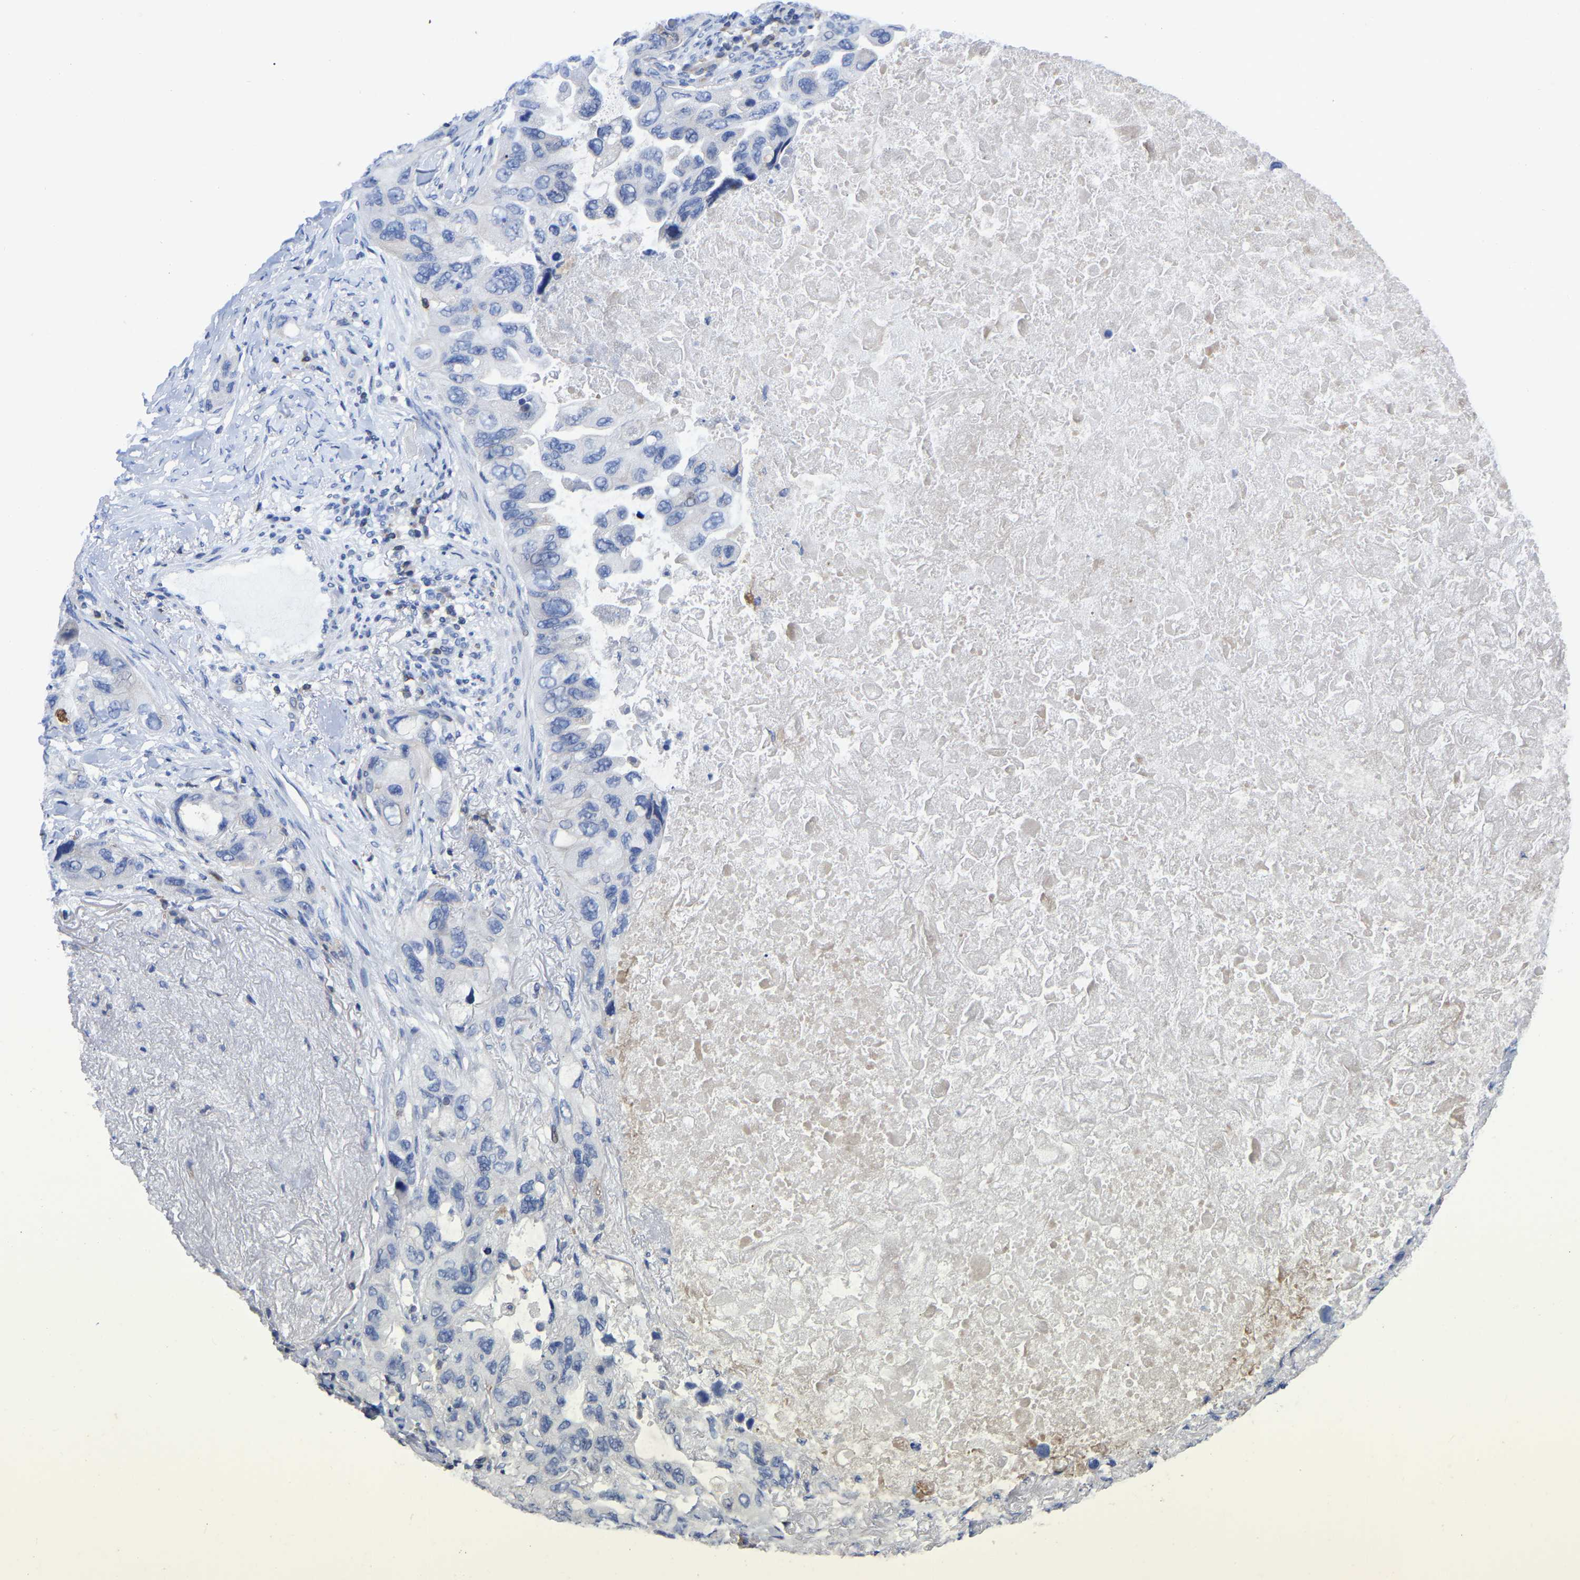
{"staining": {"intensity": "negative", "quantity": "none", "location": "none"}, "tissue": "lung cancer", "cell_type": "Tumor cells", "image_type": "cancer", "snomed": [{"axis": "morphology", "description": "Squamous cell carcinoma, NOS"}, {"axis": "topography", "description": "Lung"}], "caption": "An immunohistochemistry image of lung cancer (squamous cell carcinoma) is shown. There is no staining in tumor cells of lung cancer (squamous cell carcinoma).", "gene": "PTPN7", "patient": {"sex": "female", "age": 73}}